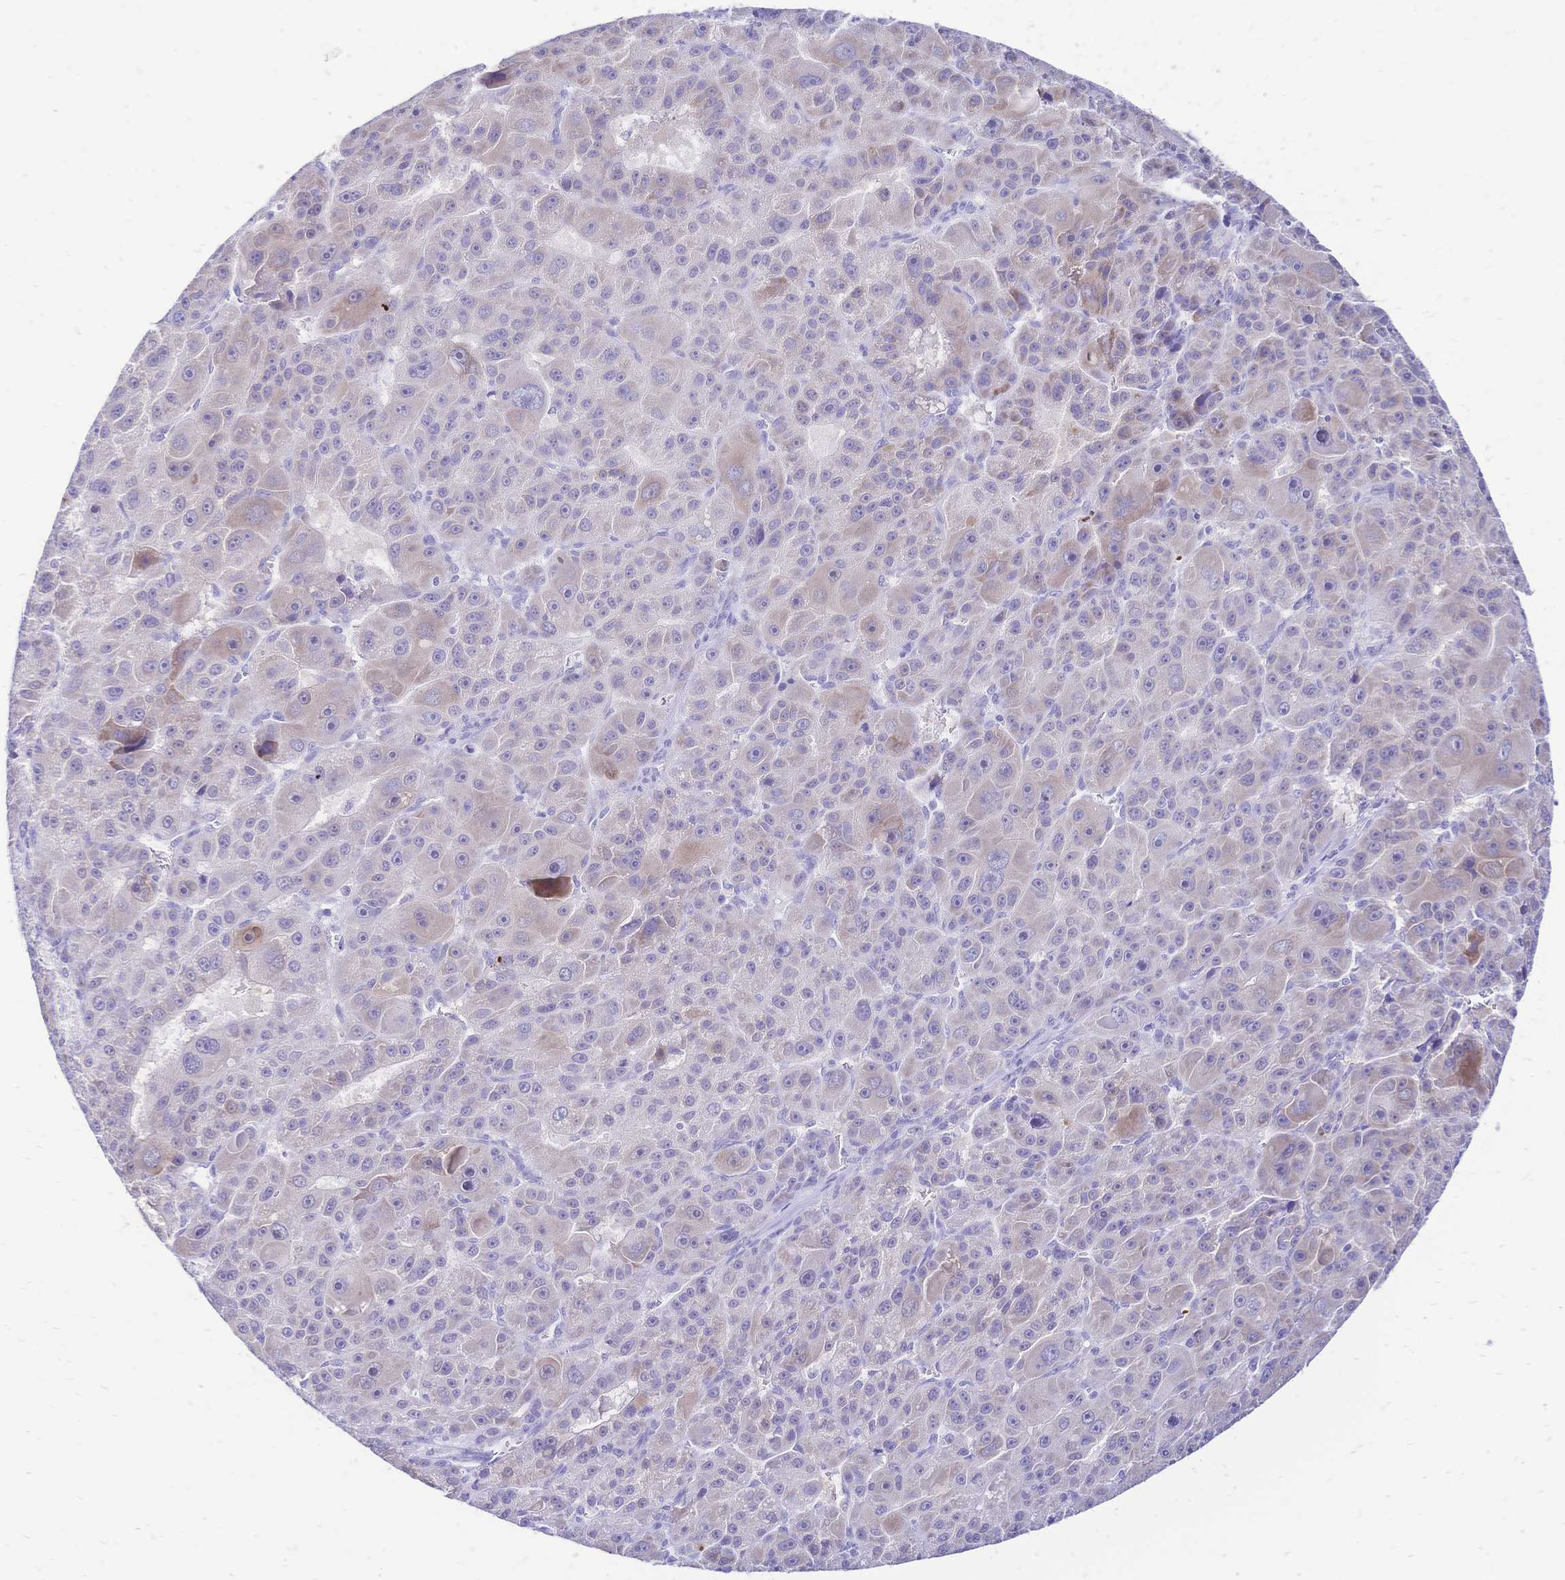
{"staining": {"intensity": "weak", "quantity": "<25%", "location": "cytoplasmic/membranous"}, "tissue": "liver cancer", "cell_type": "Tumor cells", "image_type": "cancer", "snomed": [{"axis": "morphology", "description": "Carcinoma, Hepatocellular, NOS"}, {"axis": "topography", "description": "Liver"}], "caption": "A high-resolution micrograph shows immunohistochemistry staining of liver hepatocellular carcinoma, which displays no significant staining in tumor cells.", "gene": "GRB7", "patient": {"sex": "male", "age": 76}}